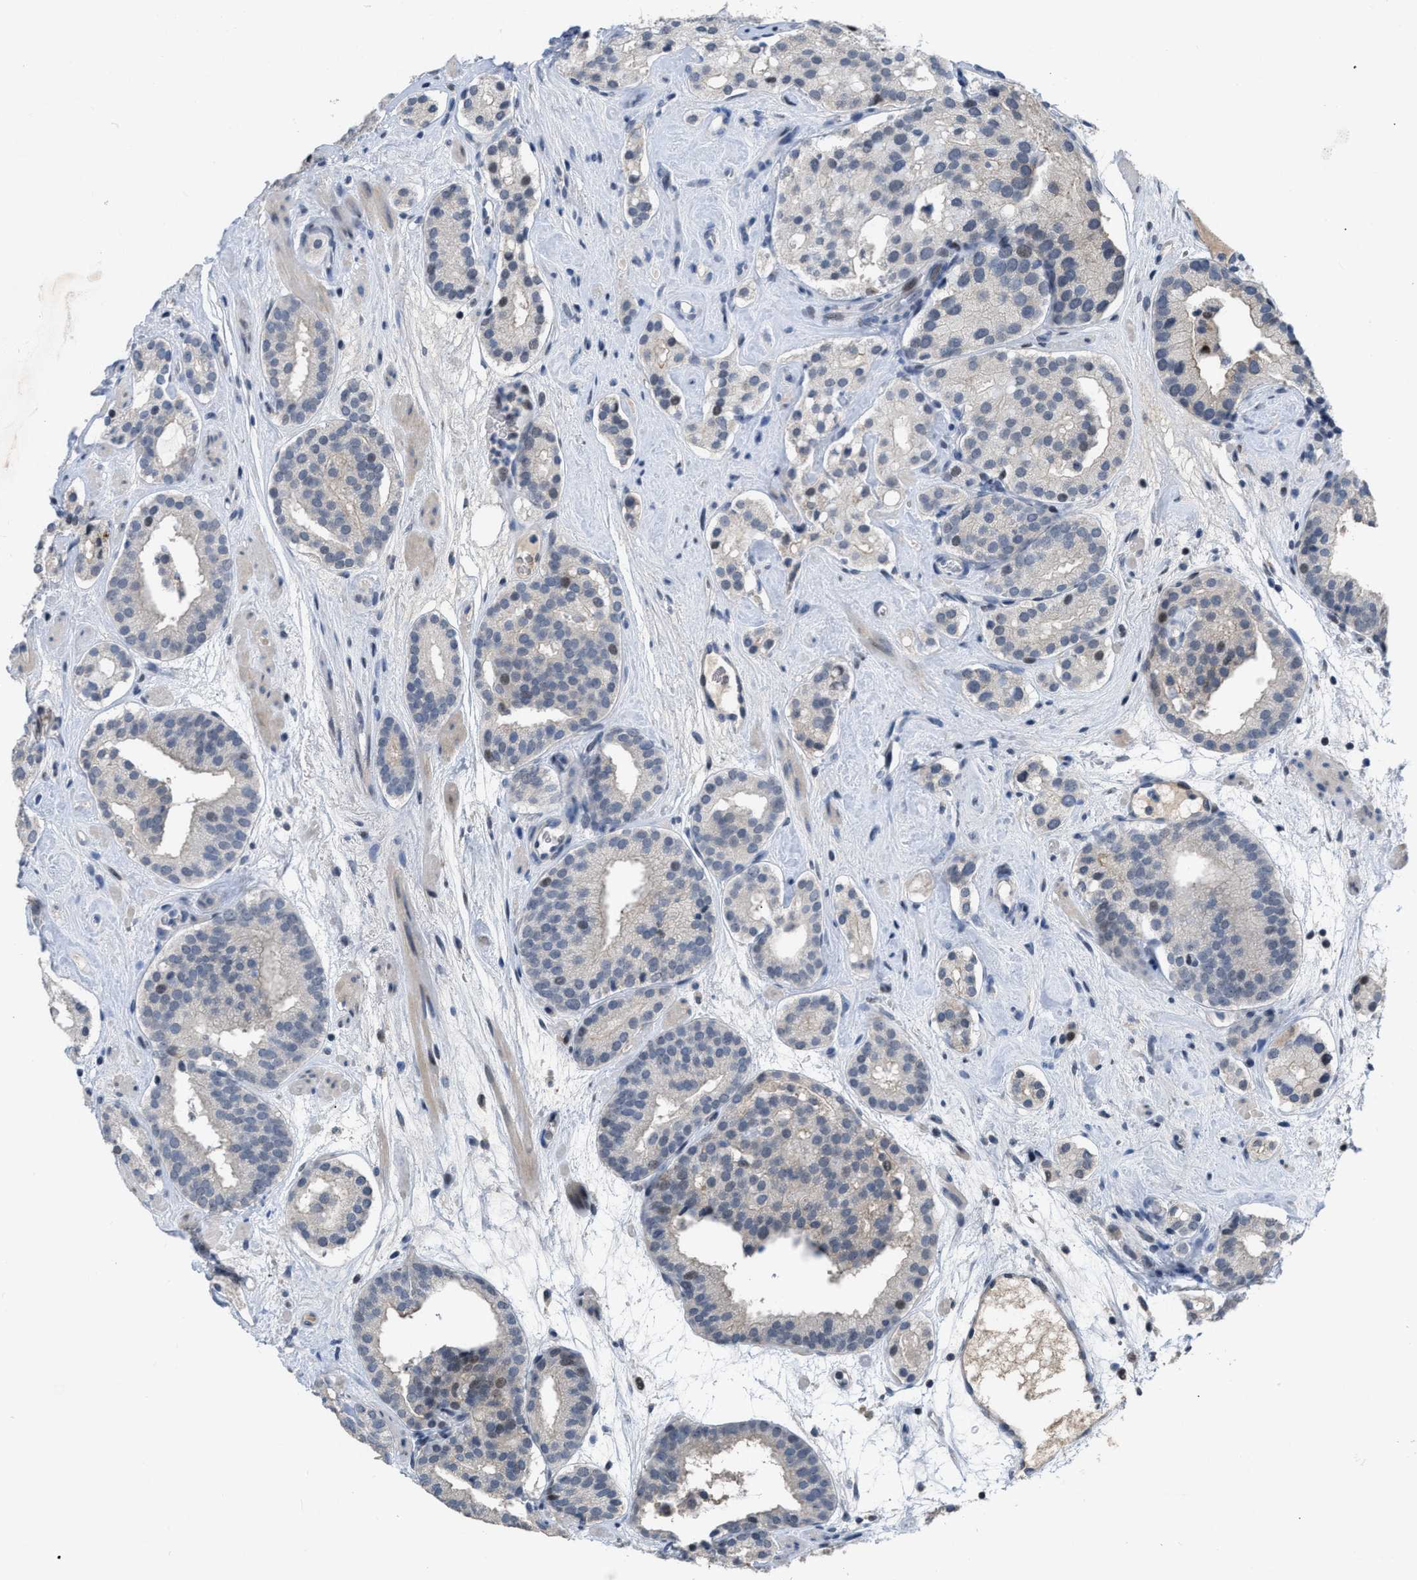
{"staining": {"intensity": "negative", "quantity": "none", "location": "none"}, "tissue": "prostate cancer", "cell_type": "Tumor cells", "image_type": "cancer", "snomed": [{"axis": "morphology", "description": "Adenocarcinoma, Low grade"}, {"axis": "topography", "description": "Prostate"}], "caption": "Immunohistochemistry (IHC) photomicrograph of neoplastic tissue: human prostate cancer stained with DAB (3,3'-diaminobenzidine) shows no significant protein positivity in tumor cells.", "gene": "SETDB1", "patient": {"sex": "male", "age": 69}}